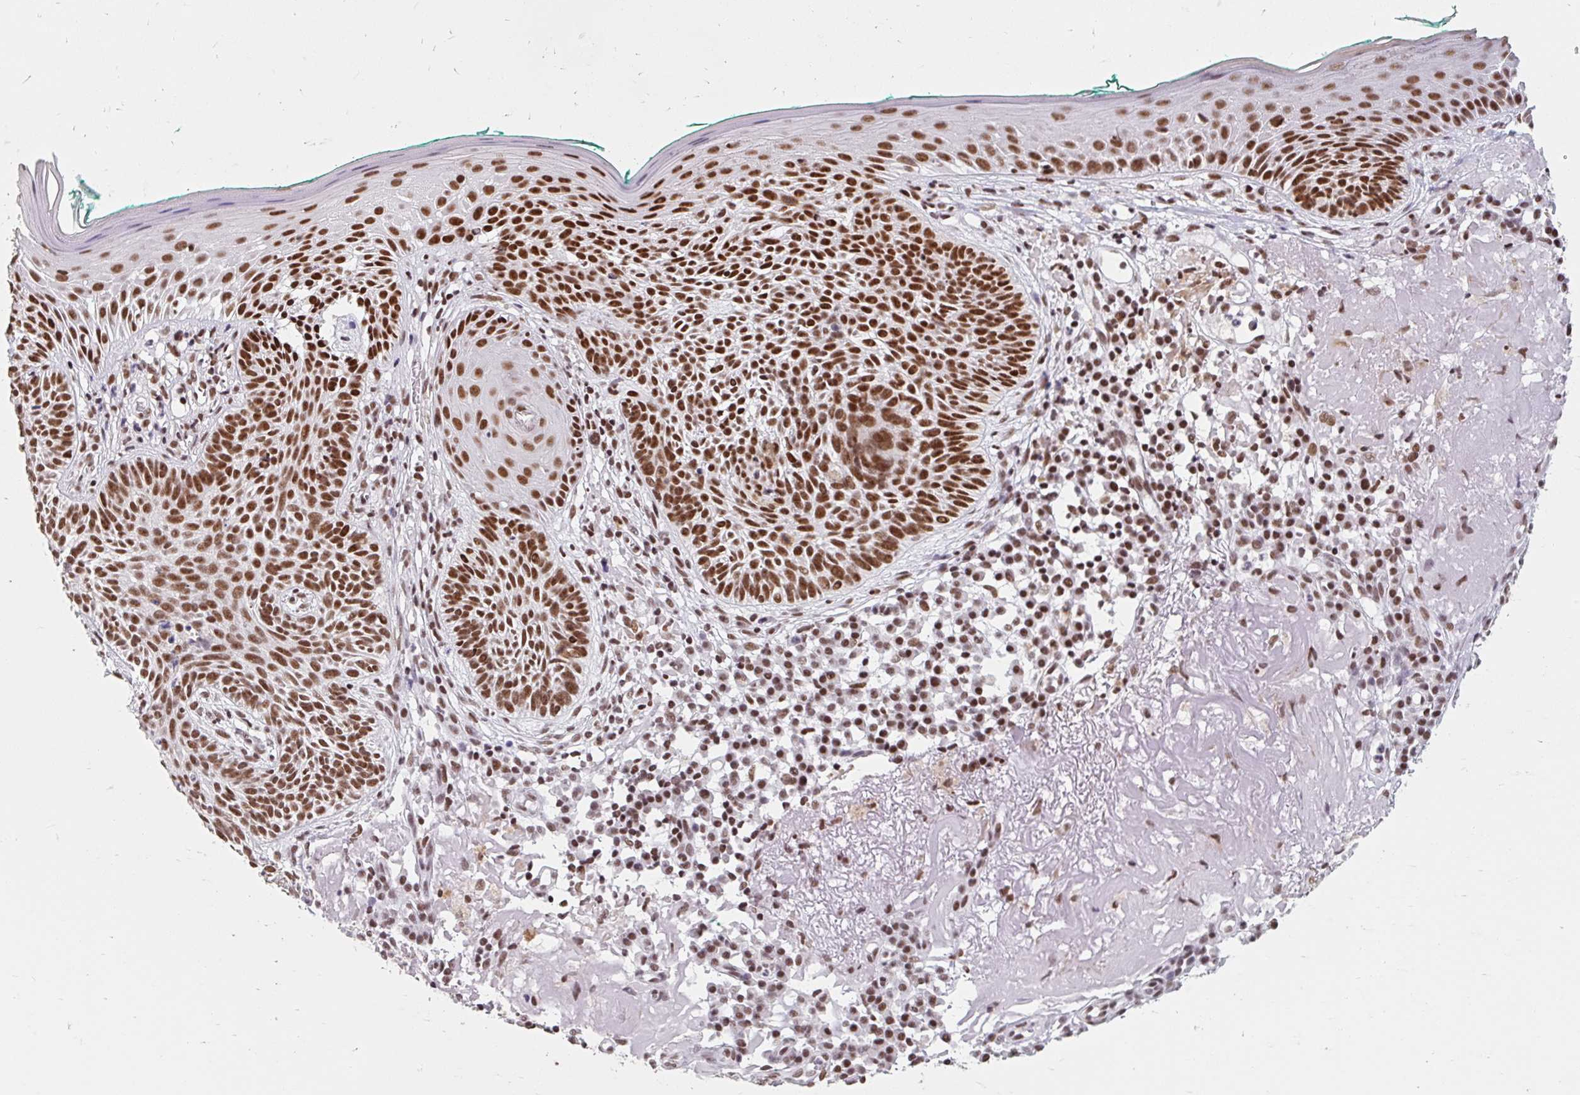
{"staining": {"intensity": "strong", "quantity": ">75%", "location": "nuclear"}, "tissue": "skin cancer", "cell_type": "Tumor cells", "image_type": "cancer", "snomed": [{"axis": "morphology", "description": "Basal cell carcinoma"}, {"axis": "topography", "description": "Skin"}], "caption": "Skin cancer (basal cell carcinoma) stained with a protein marker reveals strong staining in tumor cells.", "gene": "SRSF10", "patient": {"sex": "male", "age": 68}}